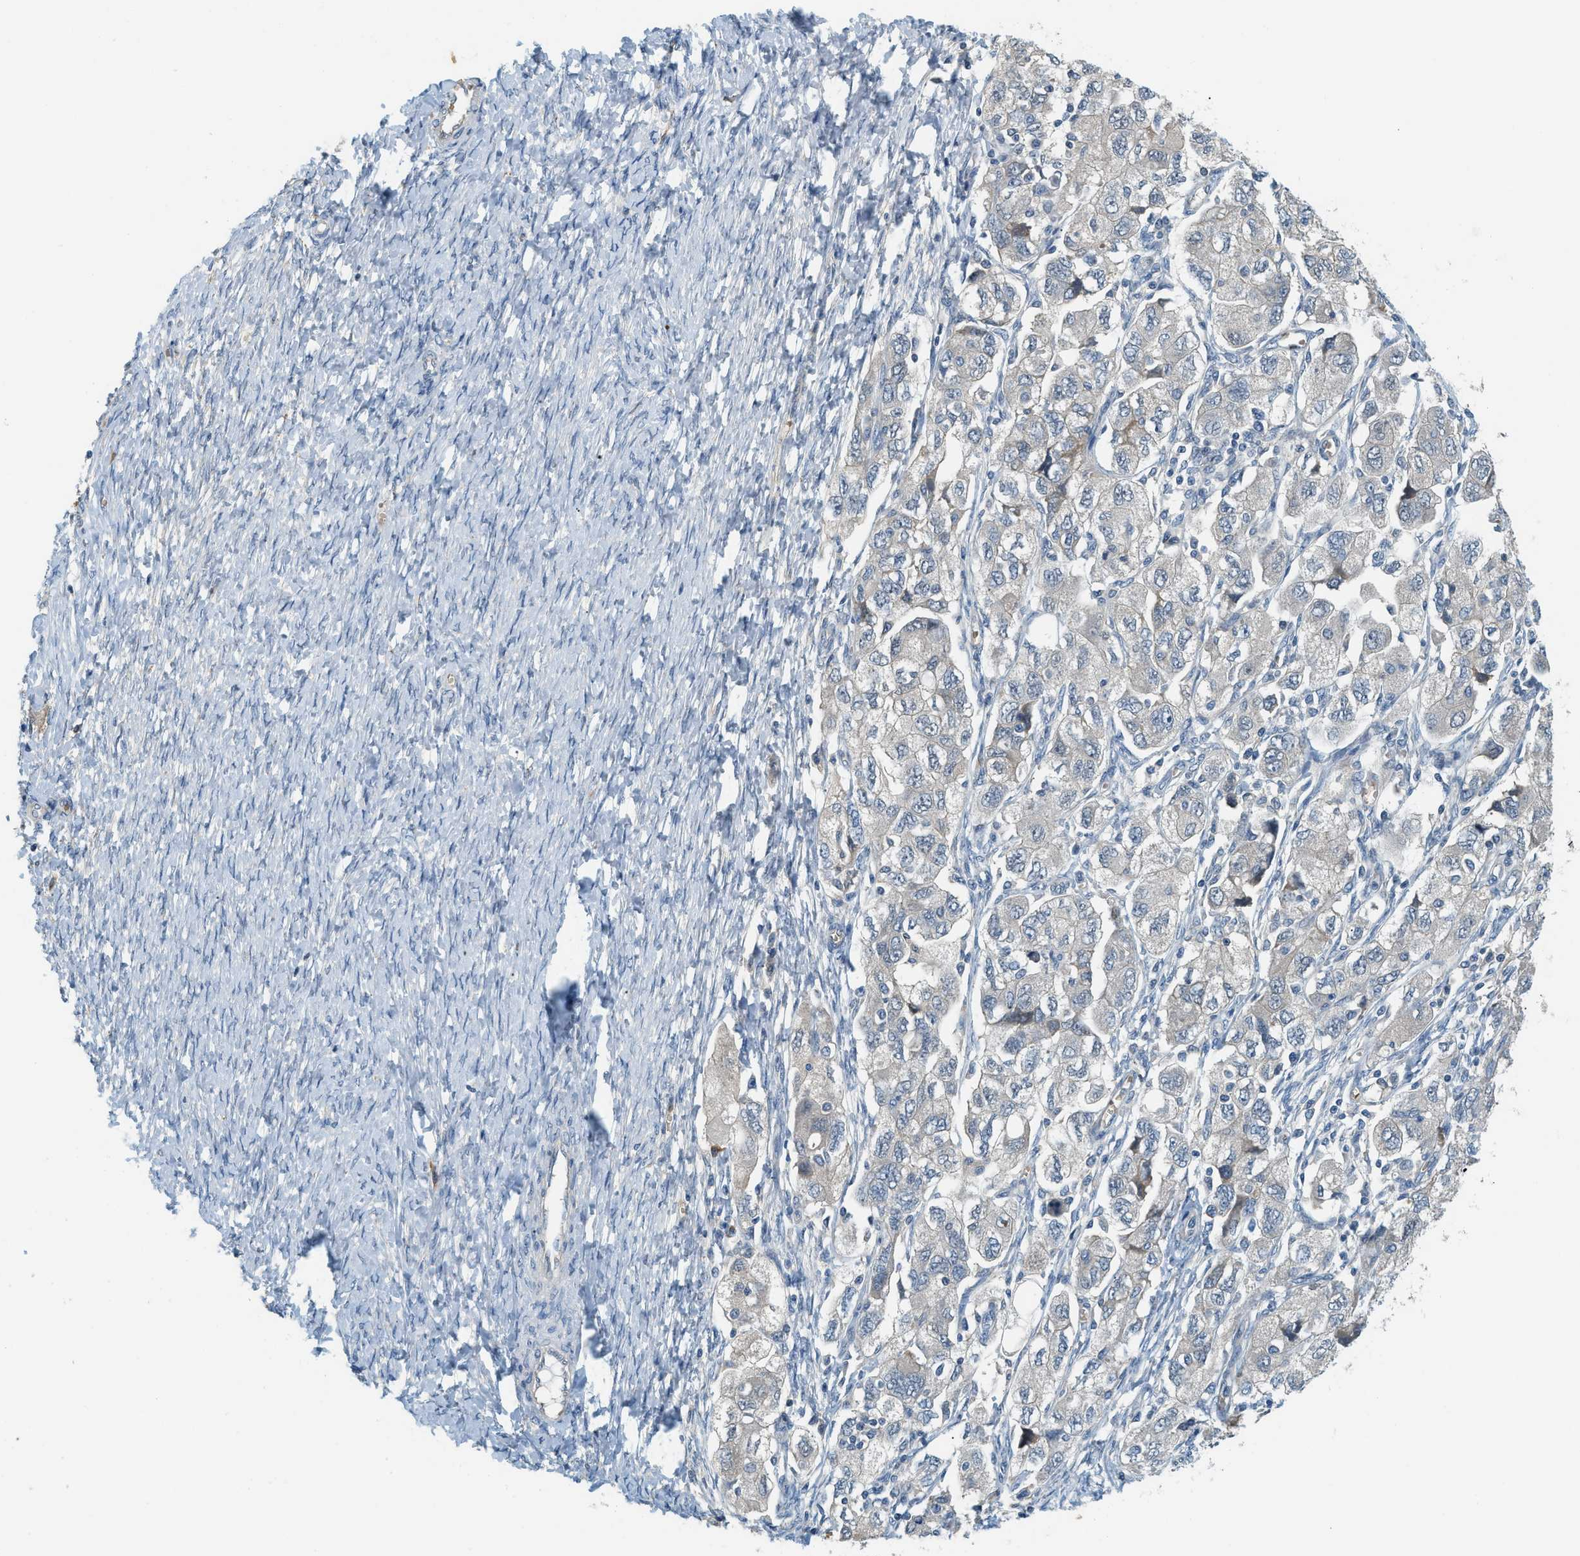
{"staining": {"intensity": "negative", "quantity": "none", "location": "none"}, "tissue": "ovarian cancer", "cell_type": "Tumor cells", "image_type": "cancer", "snomed": [{"axis": "morphology", "description": "Carcinoma, NOS"}, {"axis": "morphology", "description": "Cystadenocarcinoma, serous, NOS"}, {"axis": "topography", "description": "Ovary"}], "caption": "Carcinoma (ovarian) stained for a protein using immunohistochemistry reveals no staining tumor cells.", "gene": "CYTH2", "patient": {"sex": "female", "age": 69}}